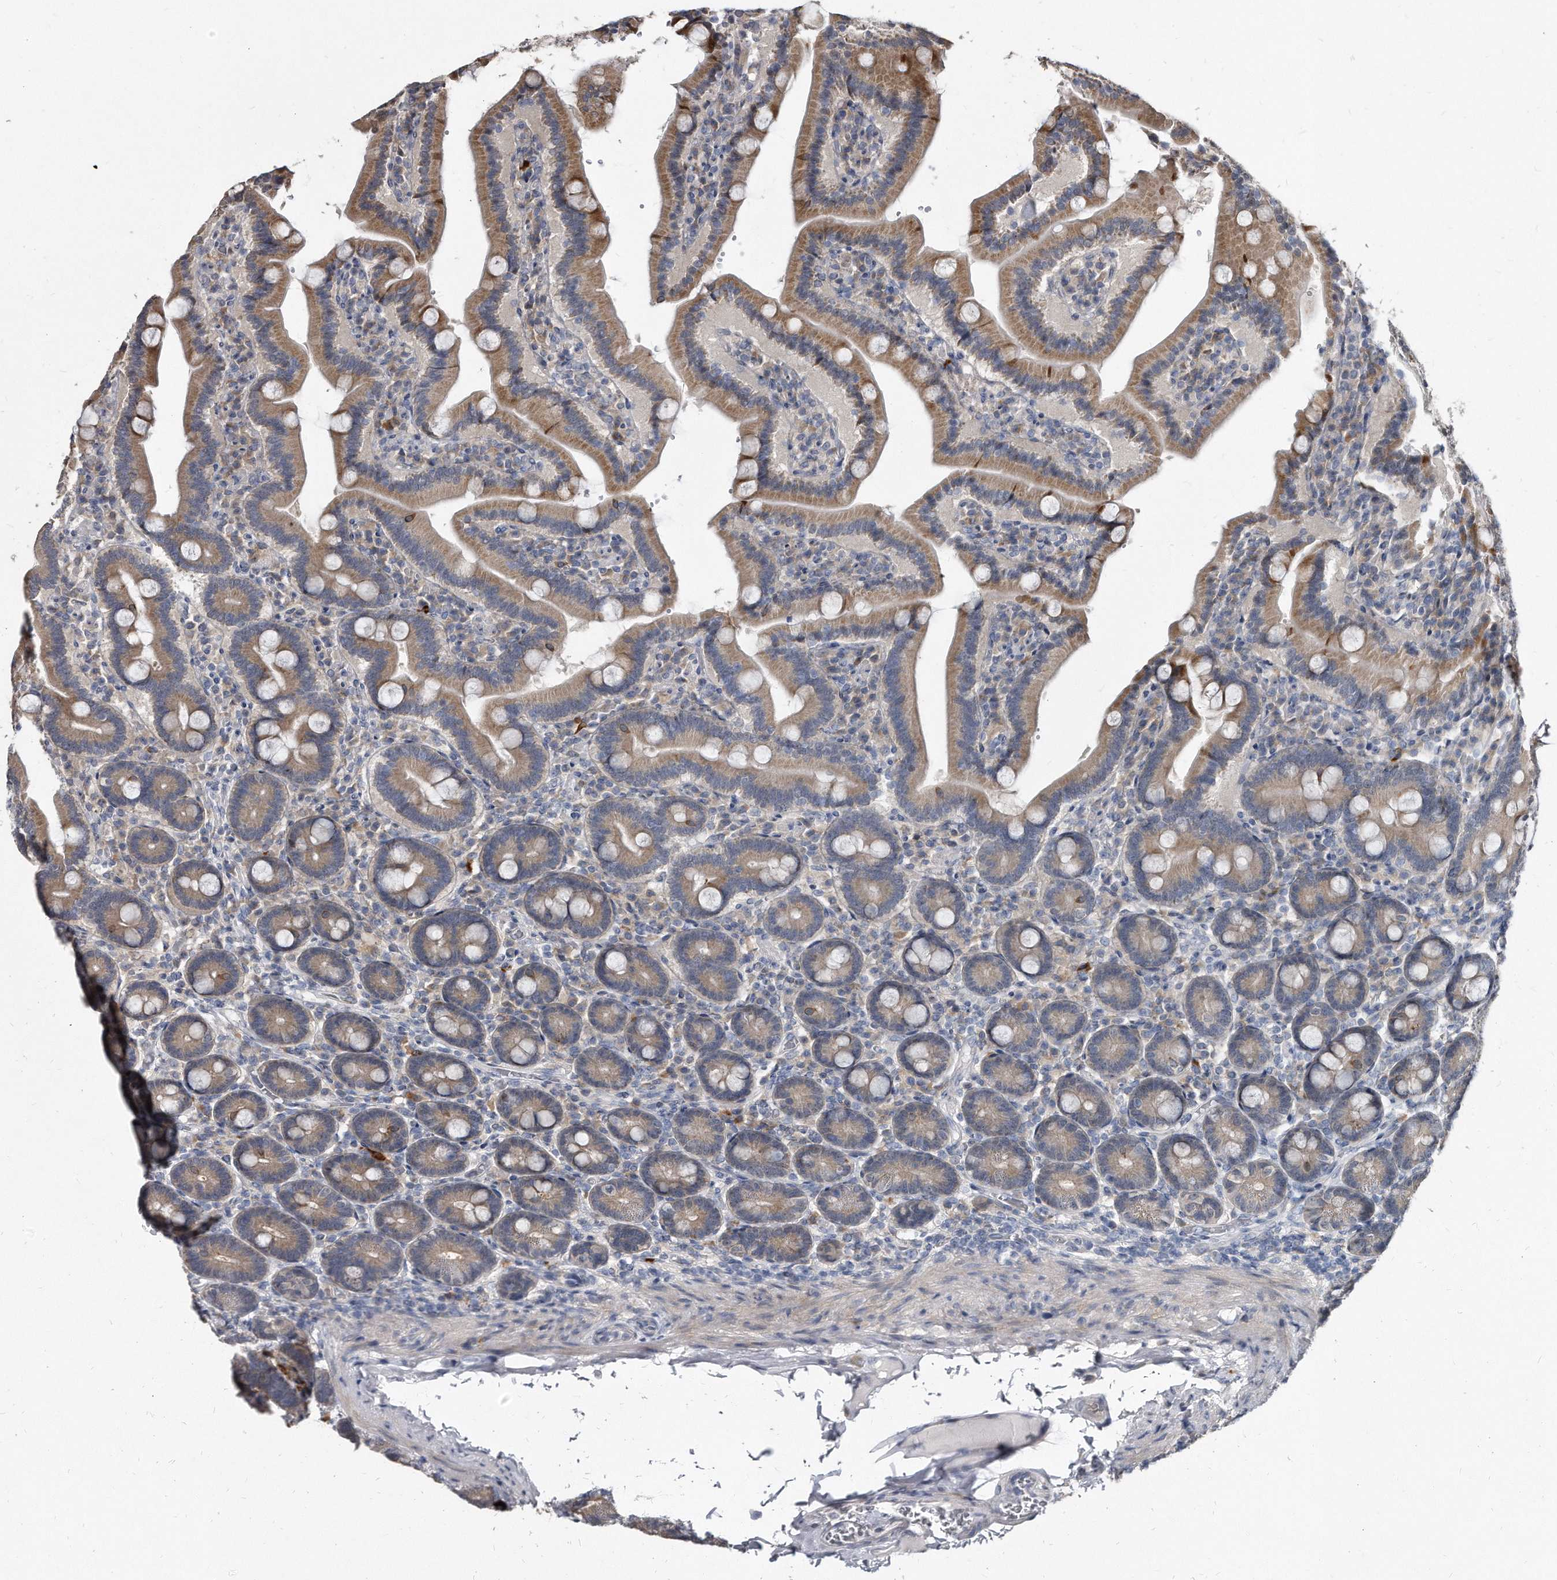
{"staining": {"intensity": "moderate", "quantity": ">75%", "location": "cytoplasmic/membranous"}, "tissue": "duodenum", "cell_type": "Glandular cells", "image_type": "normal", "snomed": [{"axis": "morphology", "description": "Normal tissue, NOS"}, {"axis": "topography", "description": "Duodenum"}], "caption": "A medium amount of moderate cytoplasmic/membranous expression is seen in about >75% of glandular cells in benign duodenum.", "gene": "KLHDC3", "patient": {"sex": "female", "age": 62}}